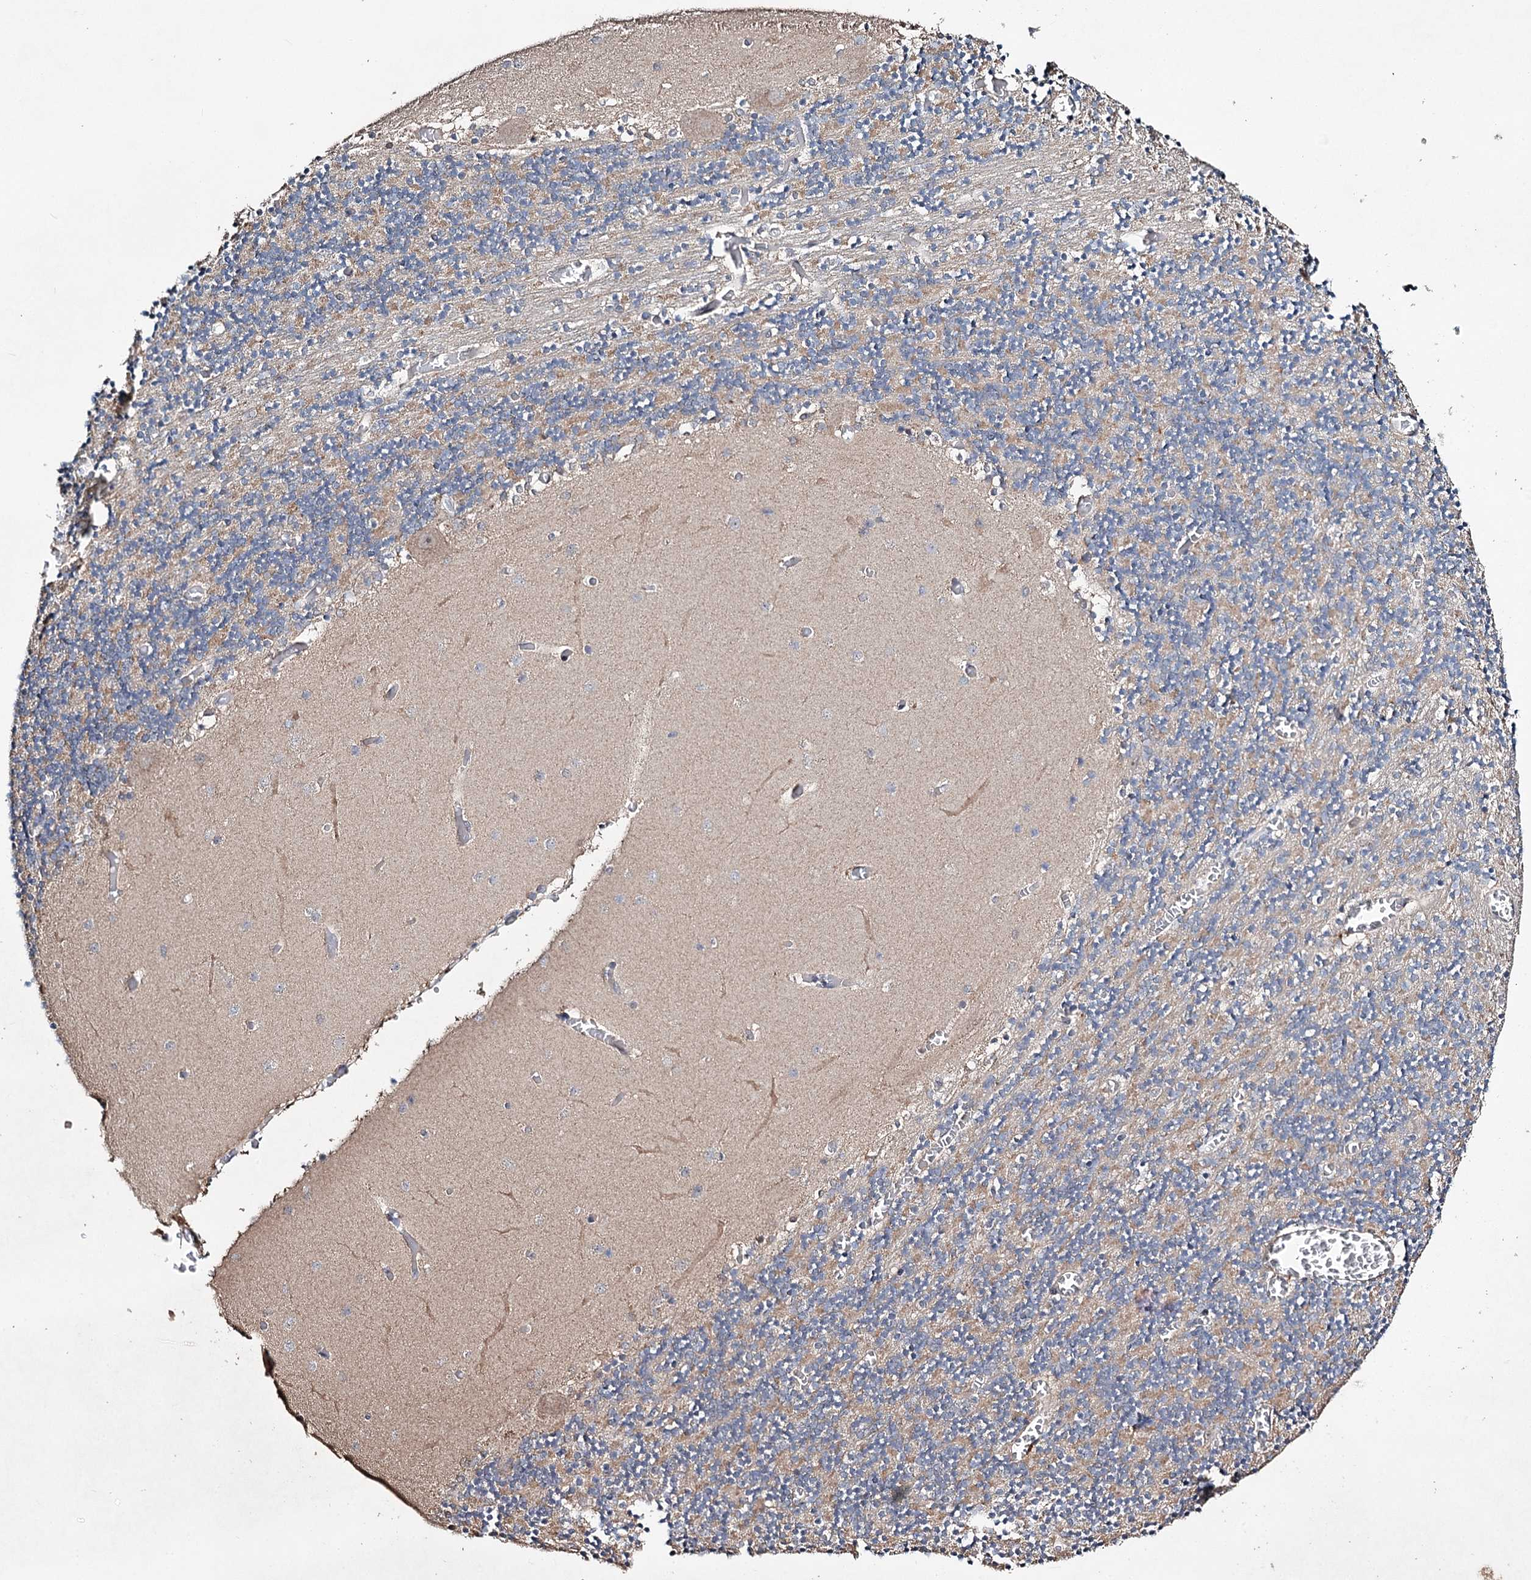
{"staining": {"intensity": "weak", "quantity": "25%-75%", "location": "cytoplasmic/membranous"}, "tissue": "cerebellum", "cell_type": "Cells in granular layer", "image_type": "normal", "snomed": [{"axis": "morphology", "description": "Normal tissue, NOS"}, {"axis": "topography", "description": "Cerebellum"}], "caption": "Immunohistochemical staining of benign cerebellum reveals low levels of weak cytoplasmic/membranous expression in approximately 25%-75% of cells in granular layer.", "gene": "NOPCHAP1", "patient": {"sex": "female", "age": 28}}